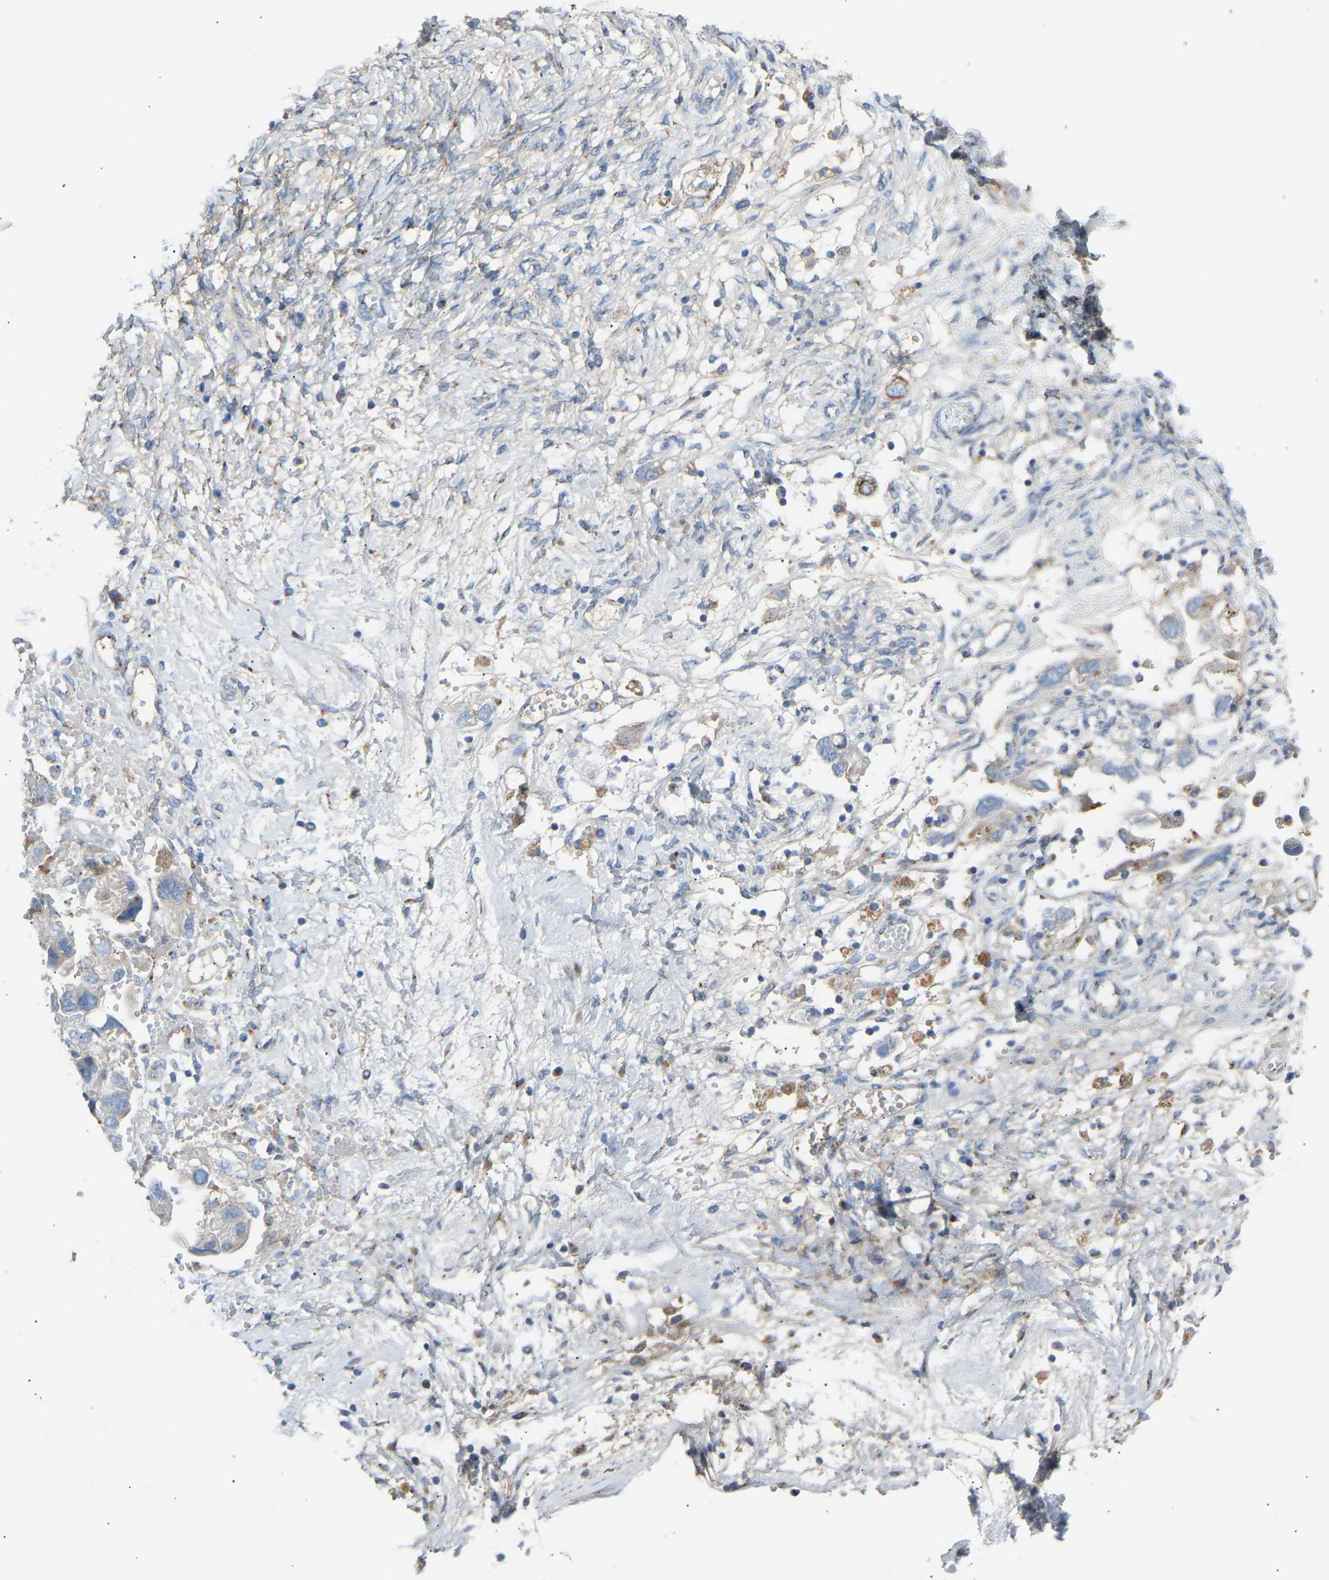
{"staining": {"intensity": "negative", "quantity": "none", "location": "none"}, "tissue": "ovarian cancer", "cell_type": "Tumor cells", "image_type": "cancer", "snomed": [{"axis": "morphology", "description": "Carcinoma, NOS"}, {"axis": "morphology", "description": "Cystadenocarcinoma, serous, NOS"}, {"axis": "topography", "description": "Ovary"}], "caption": "The immunohistochemistry photomicrograph has no significant expression in tumor cells of ovarian cancer (carcinoma) tissue.", "gene": "CYREN", "patient": {"sex": "female", "age": 69}}